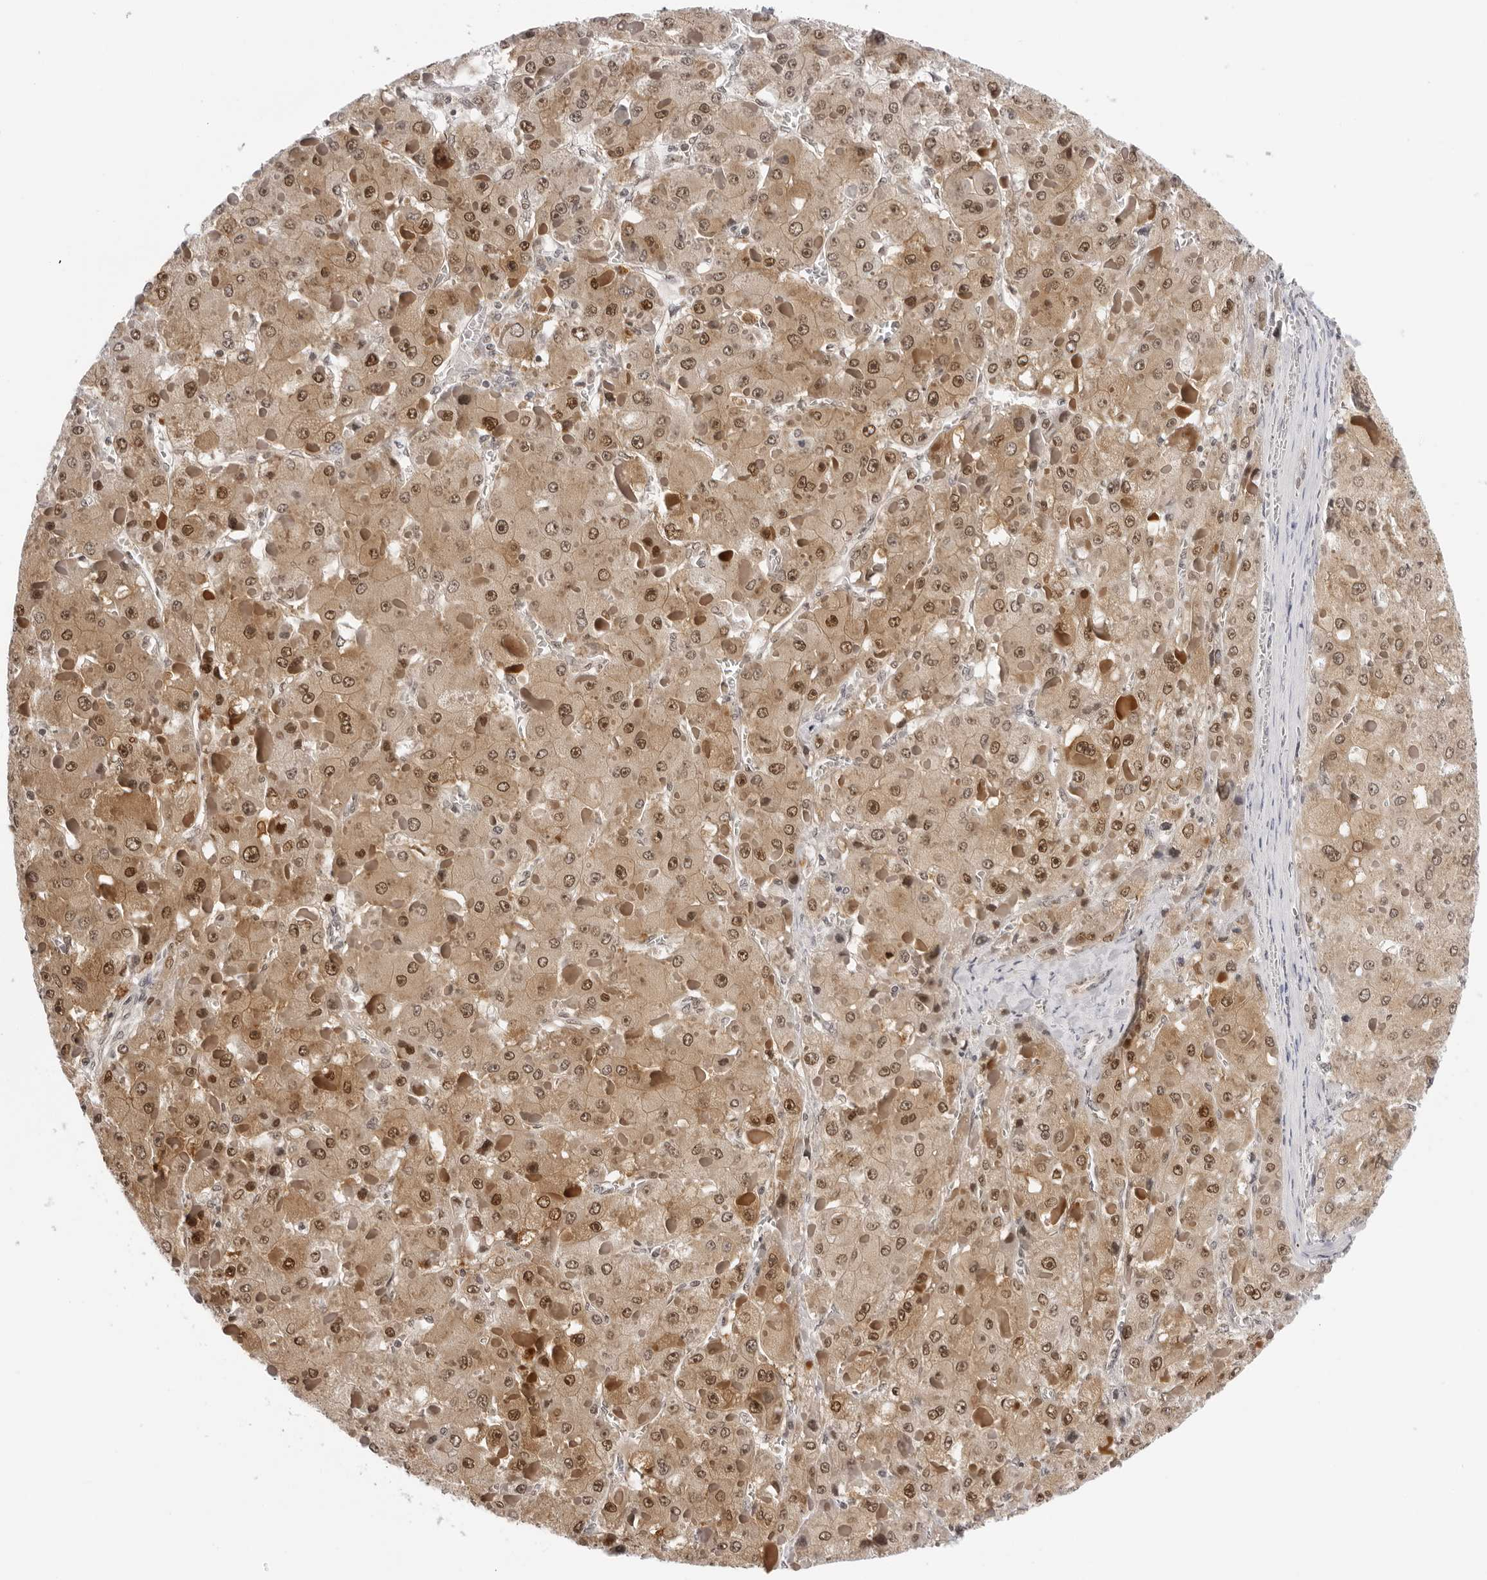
{"staining": {"intensity": "moderate", "quantity": ">75%", "location": "nuclear"}, "tissue": "liver cancer", "cell_type": "Tumor cells", "image_type": "cancer", "snomed": [{"axis": "morphology", "description": "Carcinoma, Hepatocellular, NOS"}, {"axis": "topography", "description": "Liver"}], "caption": "Protein expression analysis of liver cancer (hepatocellular carcinoma) reveals moderate nuclear staining in approximately >75% of tumor cells.", "gene": "WDR77", "patient": {"sex": "female", "age": 73}}